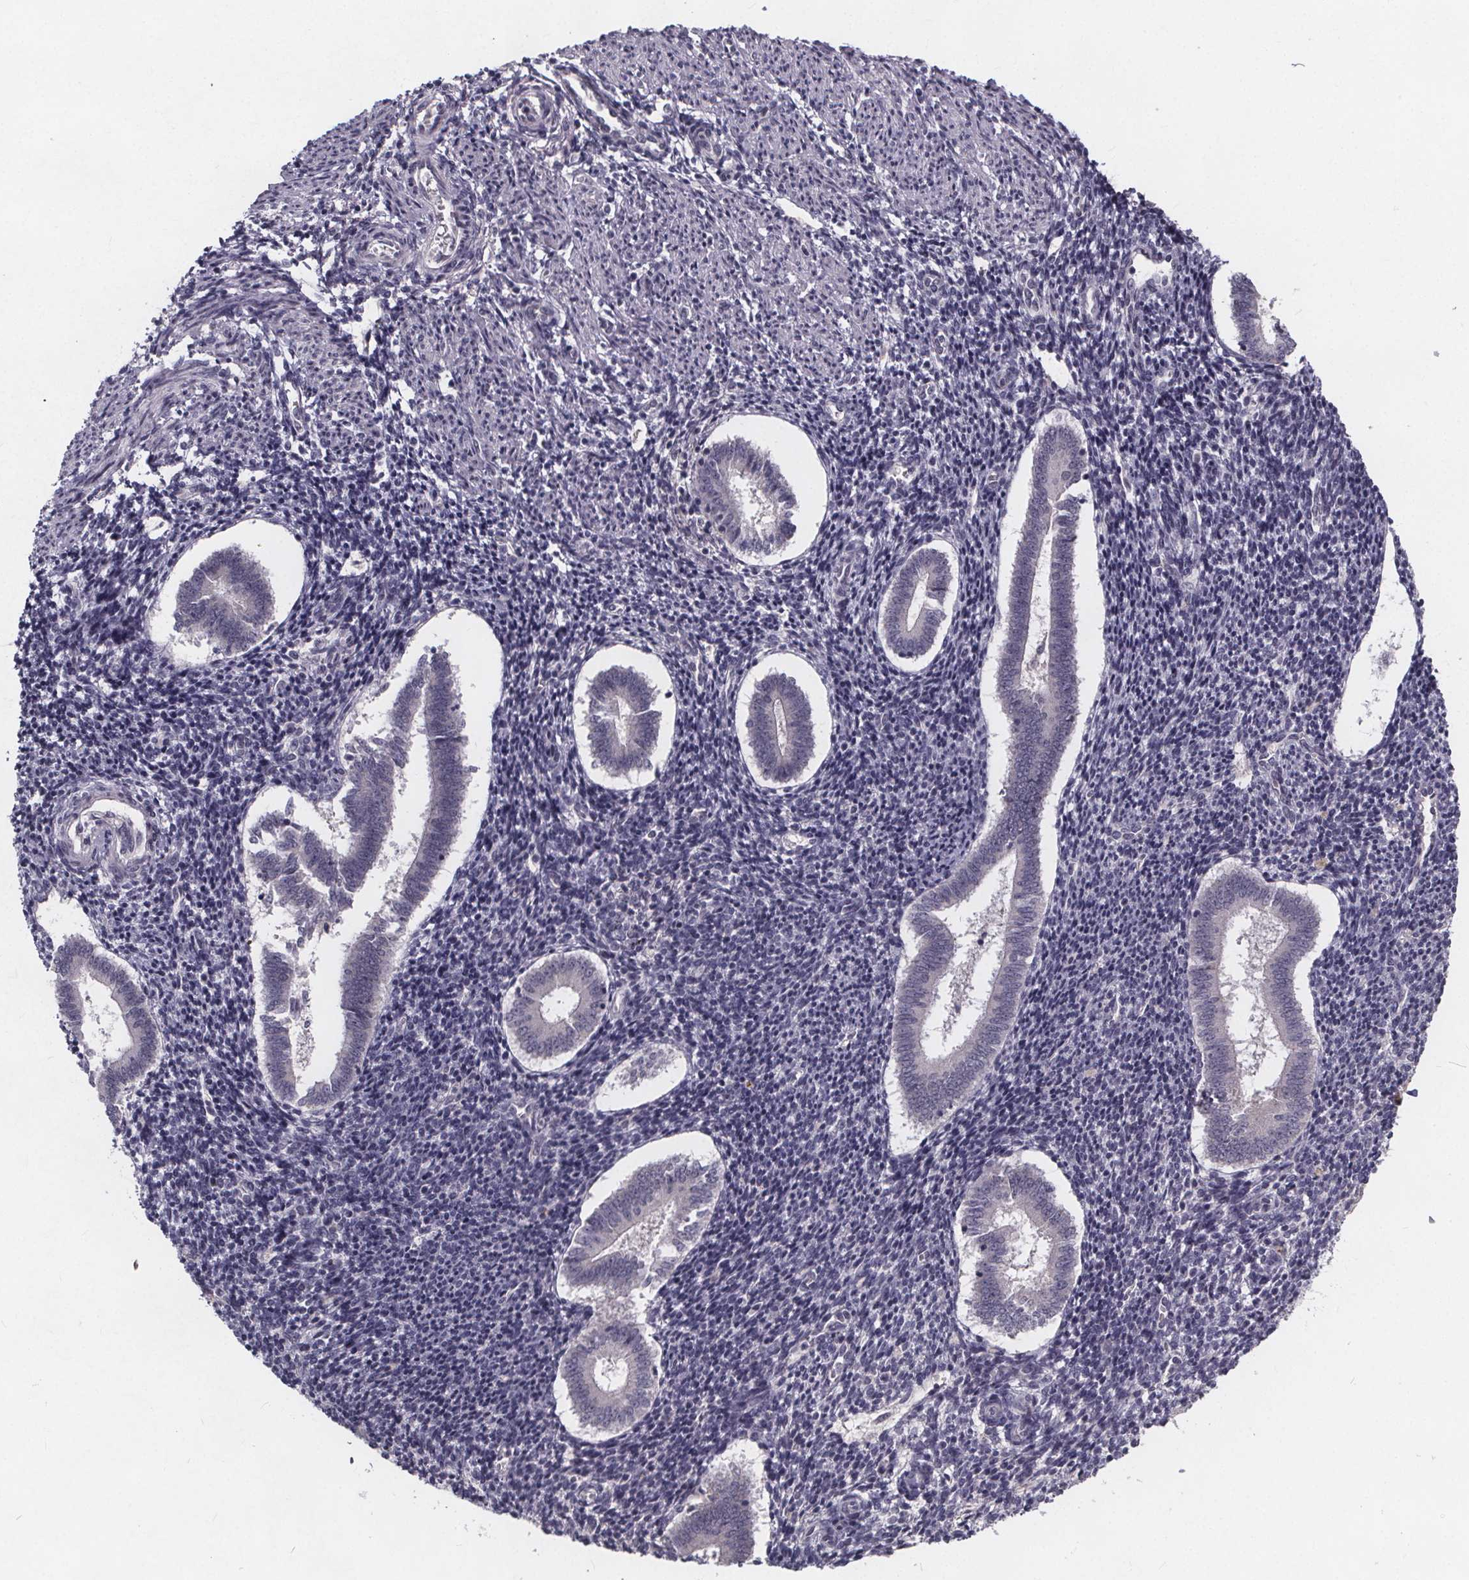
{"staining": {"intensity": "negative", "quantity": "none", "location": "none"}, "tissue": "endometrium", "cell_type": "Cells in endometrial stroma", "image_type": "normal", "snomed": [{"axis": "morphology", "description": "Normal tissue, NOS"}, {"axis": "topography", "description": "Endometrium"}], "caption": "IHC of benign endometrium exhibits no staining in cells in endometrial stroma. The staining is performed using DAB (3,3'-diaminobenzidine) brown chromogen with nuclei counter-stained in using hematoxylin.", "gene": "FAM181B", "patient": {"sex": "female", "age": 25}}